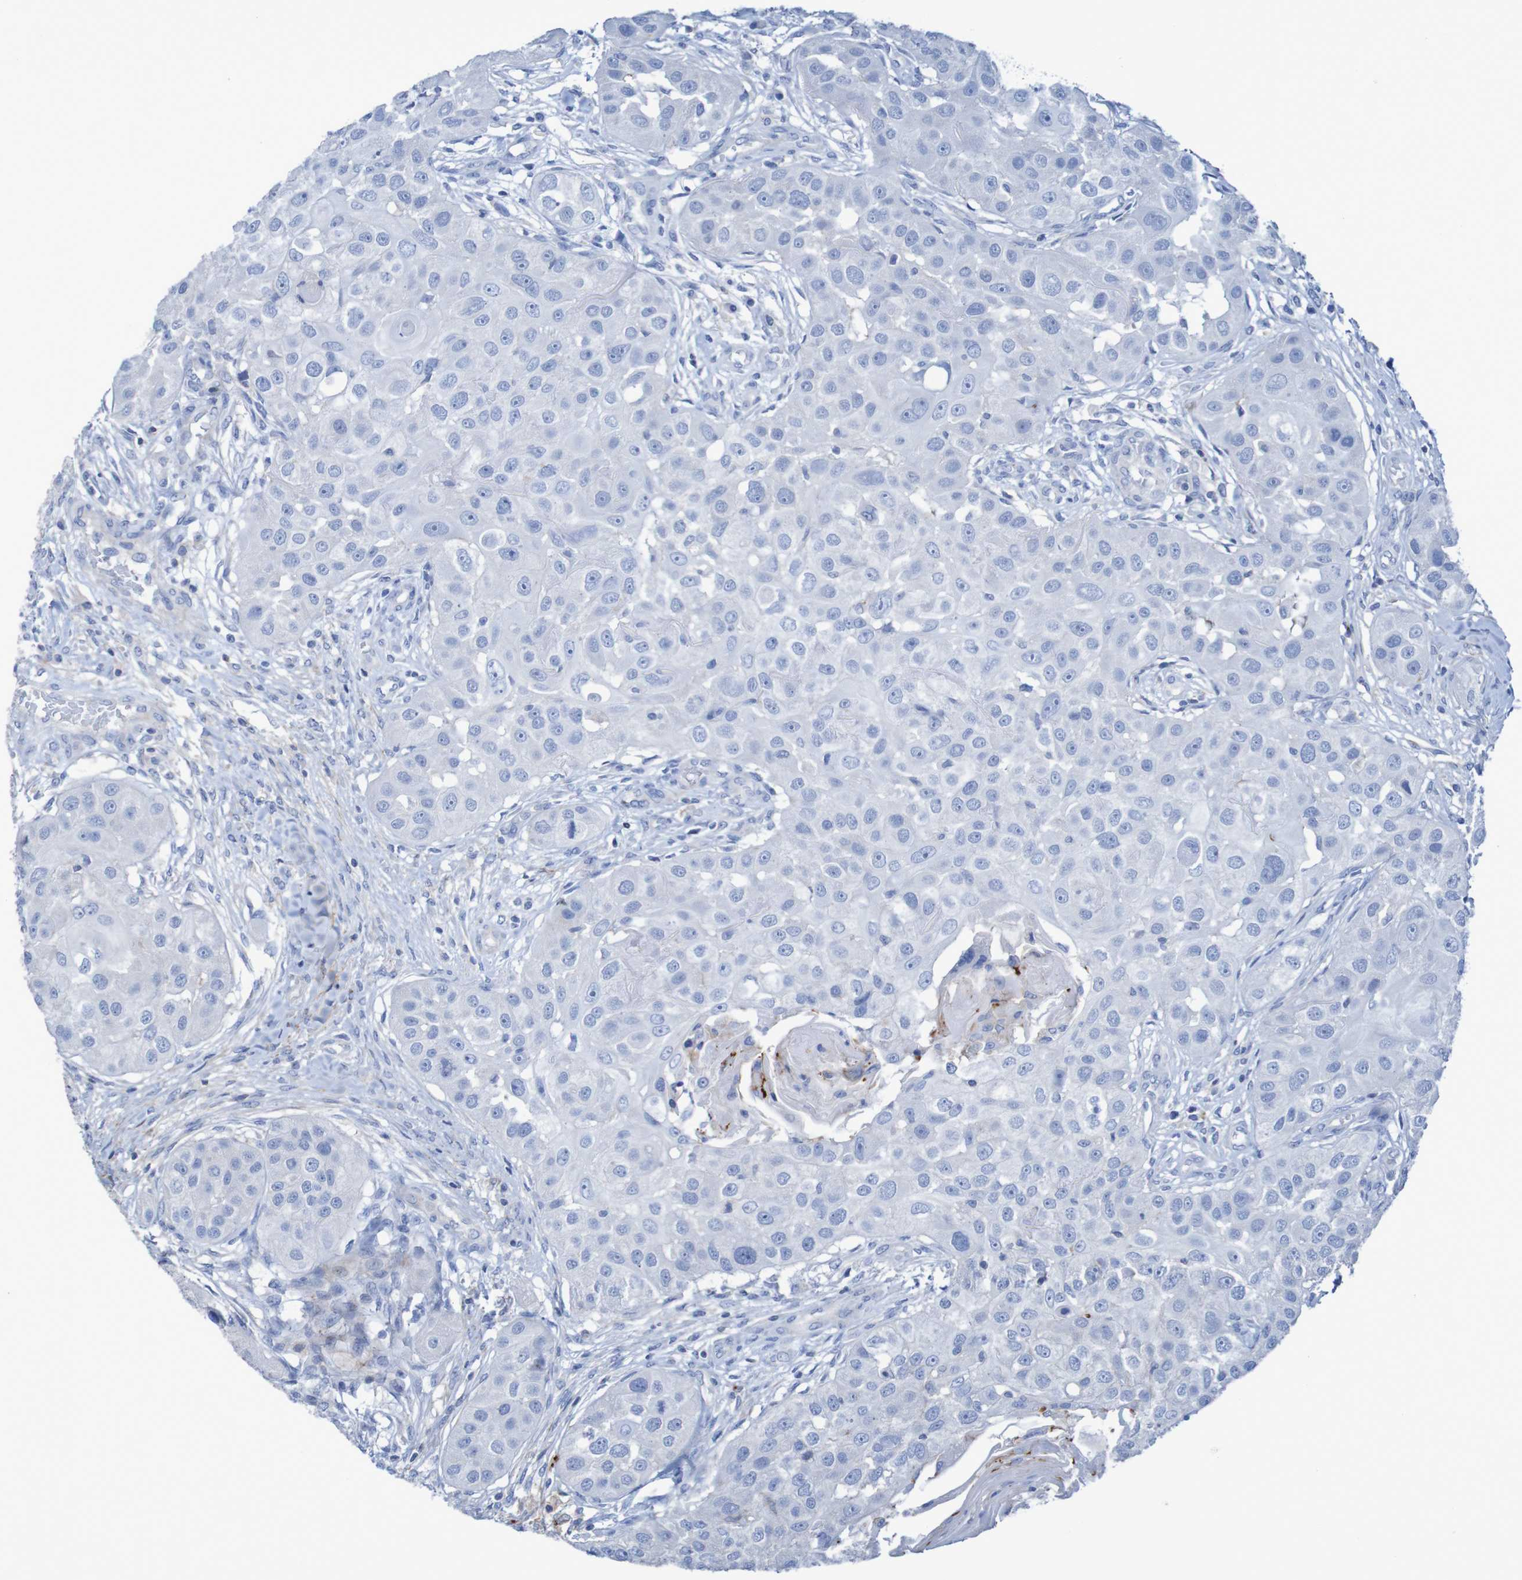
{"staining": {"intensity": "negative", "quantity": "none", "location": "none"}, "tissue": "head and neck cancer", "cell_type": "Tumor cells", "image_type": "cancer", "snomed": [{"axis": "morphology", "description": "Normal tissue, NOS"}, {"axis": "morphology", "description": "Squamous cell carcinoma, NOS"}, {"axis": "topography", "description": "Skeletal muscle"}, {"axis": "topography", "description": "Head-Neck"}], "caption": "High magnification brightfield microscopy of head and neck cancer stained with DAB (3,3'-diaminobenzidine) (brown) and counterstained with hematoxylin (blue): tumor cells show no significant positivity.", "gene": "RNF182", "patient": {"sex": "male", "age": 51}}